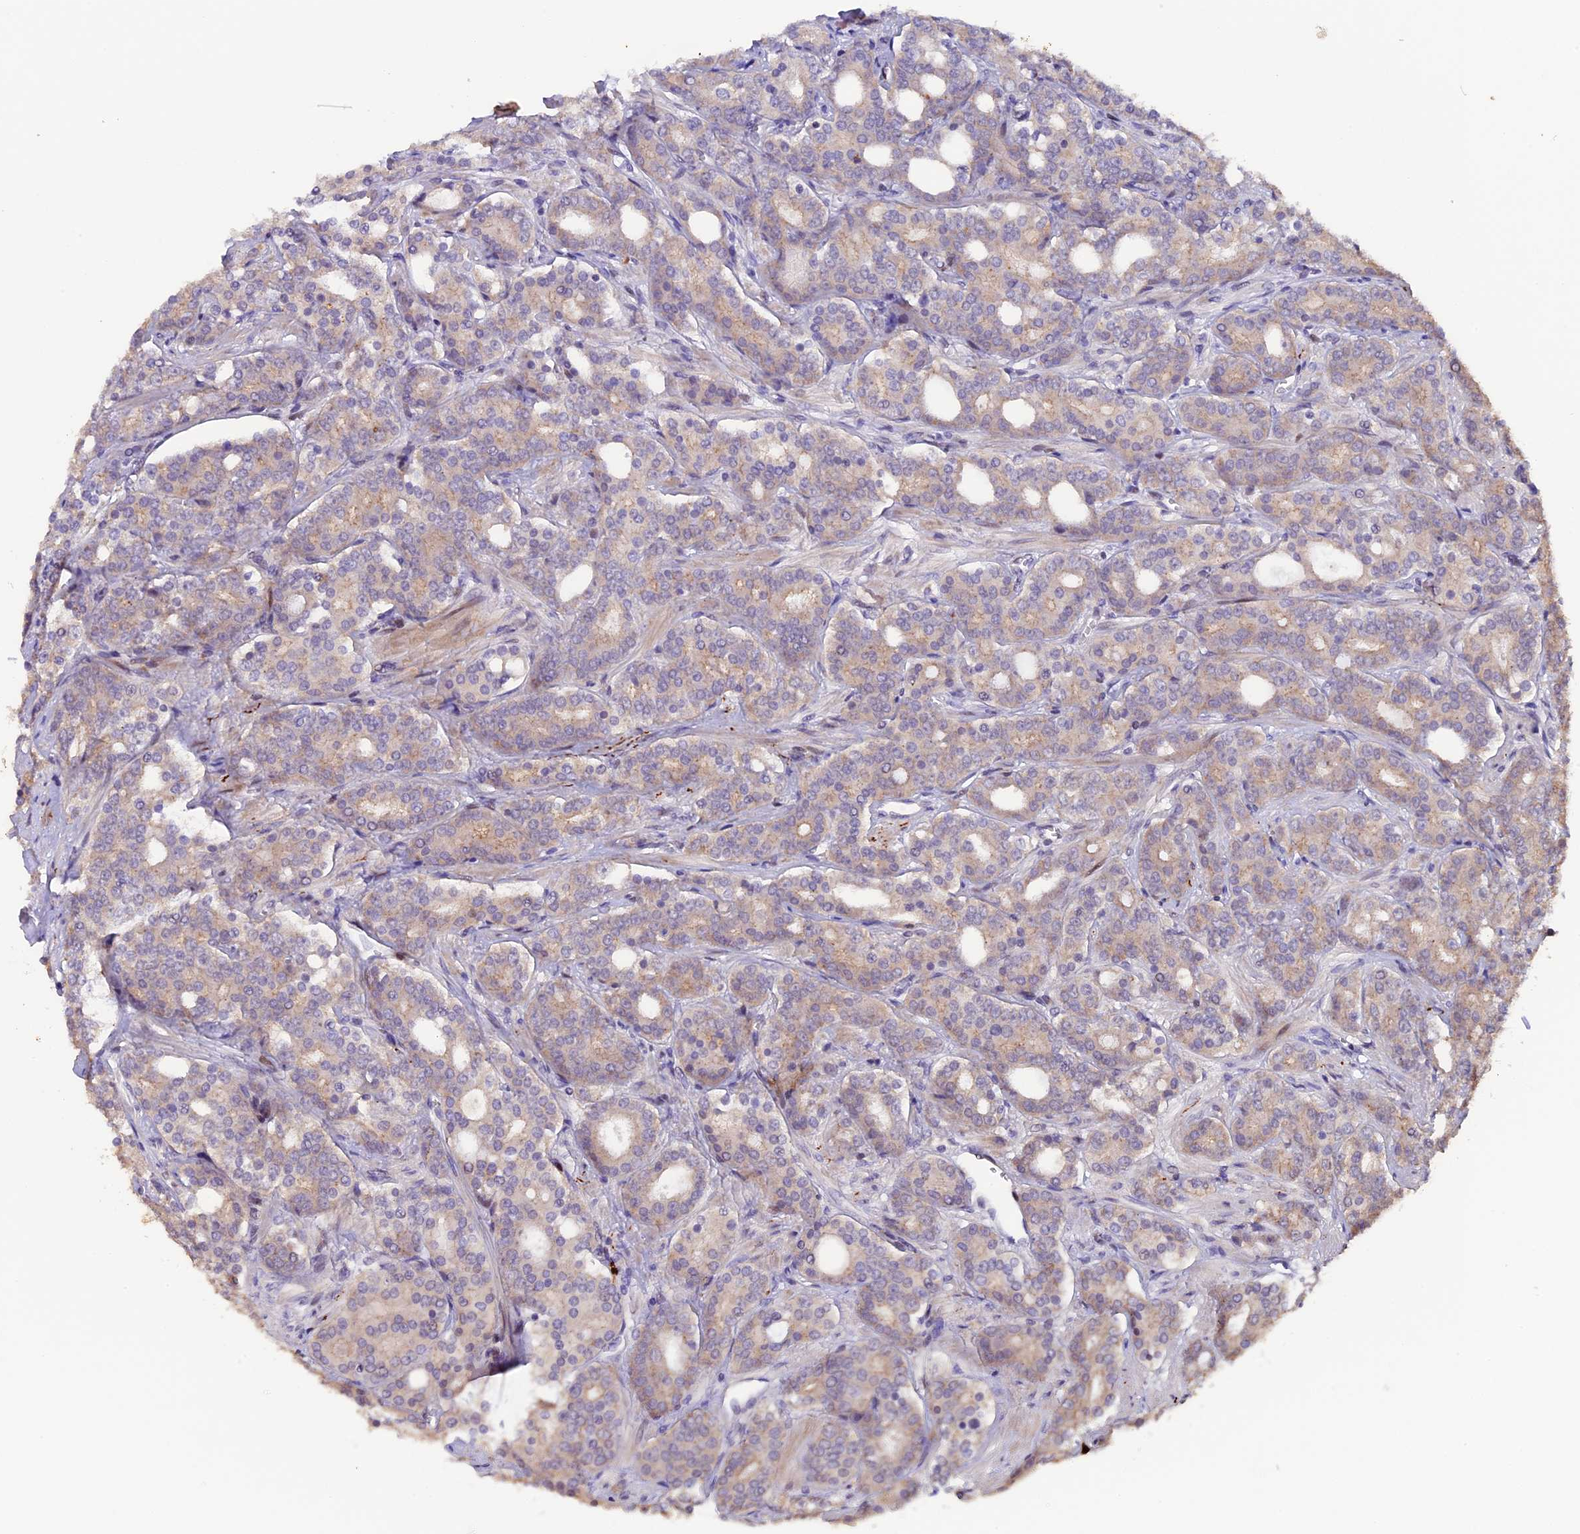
{"staining": {"intensity": "weak", "quantity": "<25%", "location": "cytoplasmic/membranous"}, "tissue": "prostate cancer", "cell_type": "Tumor cells", "image_type": "cancer", "snomed": [{"axis": "morphology", "description": "Adenocarcinoma, High grade"}, {"axis": "topography", "description": "Prostate"}], "caption": "Micrograph shows no significant protein positivity in tumor cells of prostate cancer (adenocarcinoma (high-grade)). (DAB (3,3'-diaminobenzidine) immunohistochemistry with hematoxylin counter stain).", "gene": "NCK2", "patient": {"sex": "male", "age": 62}}